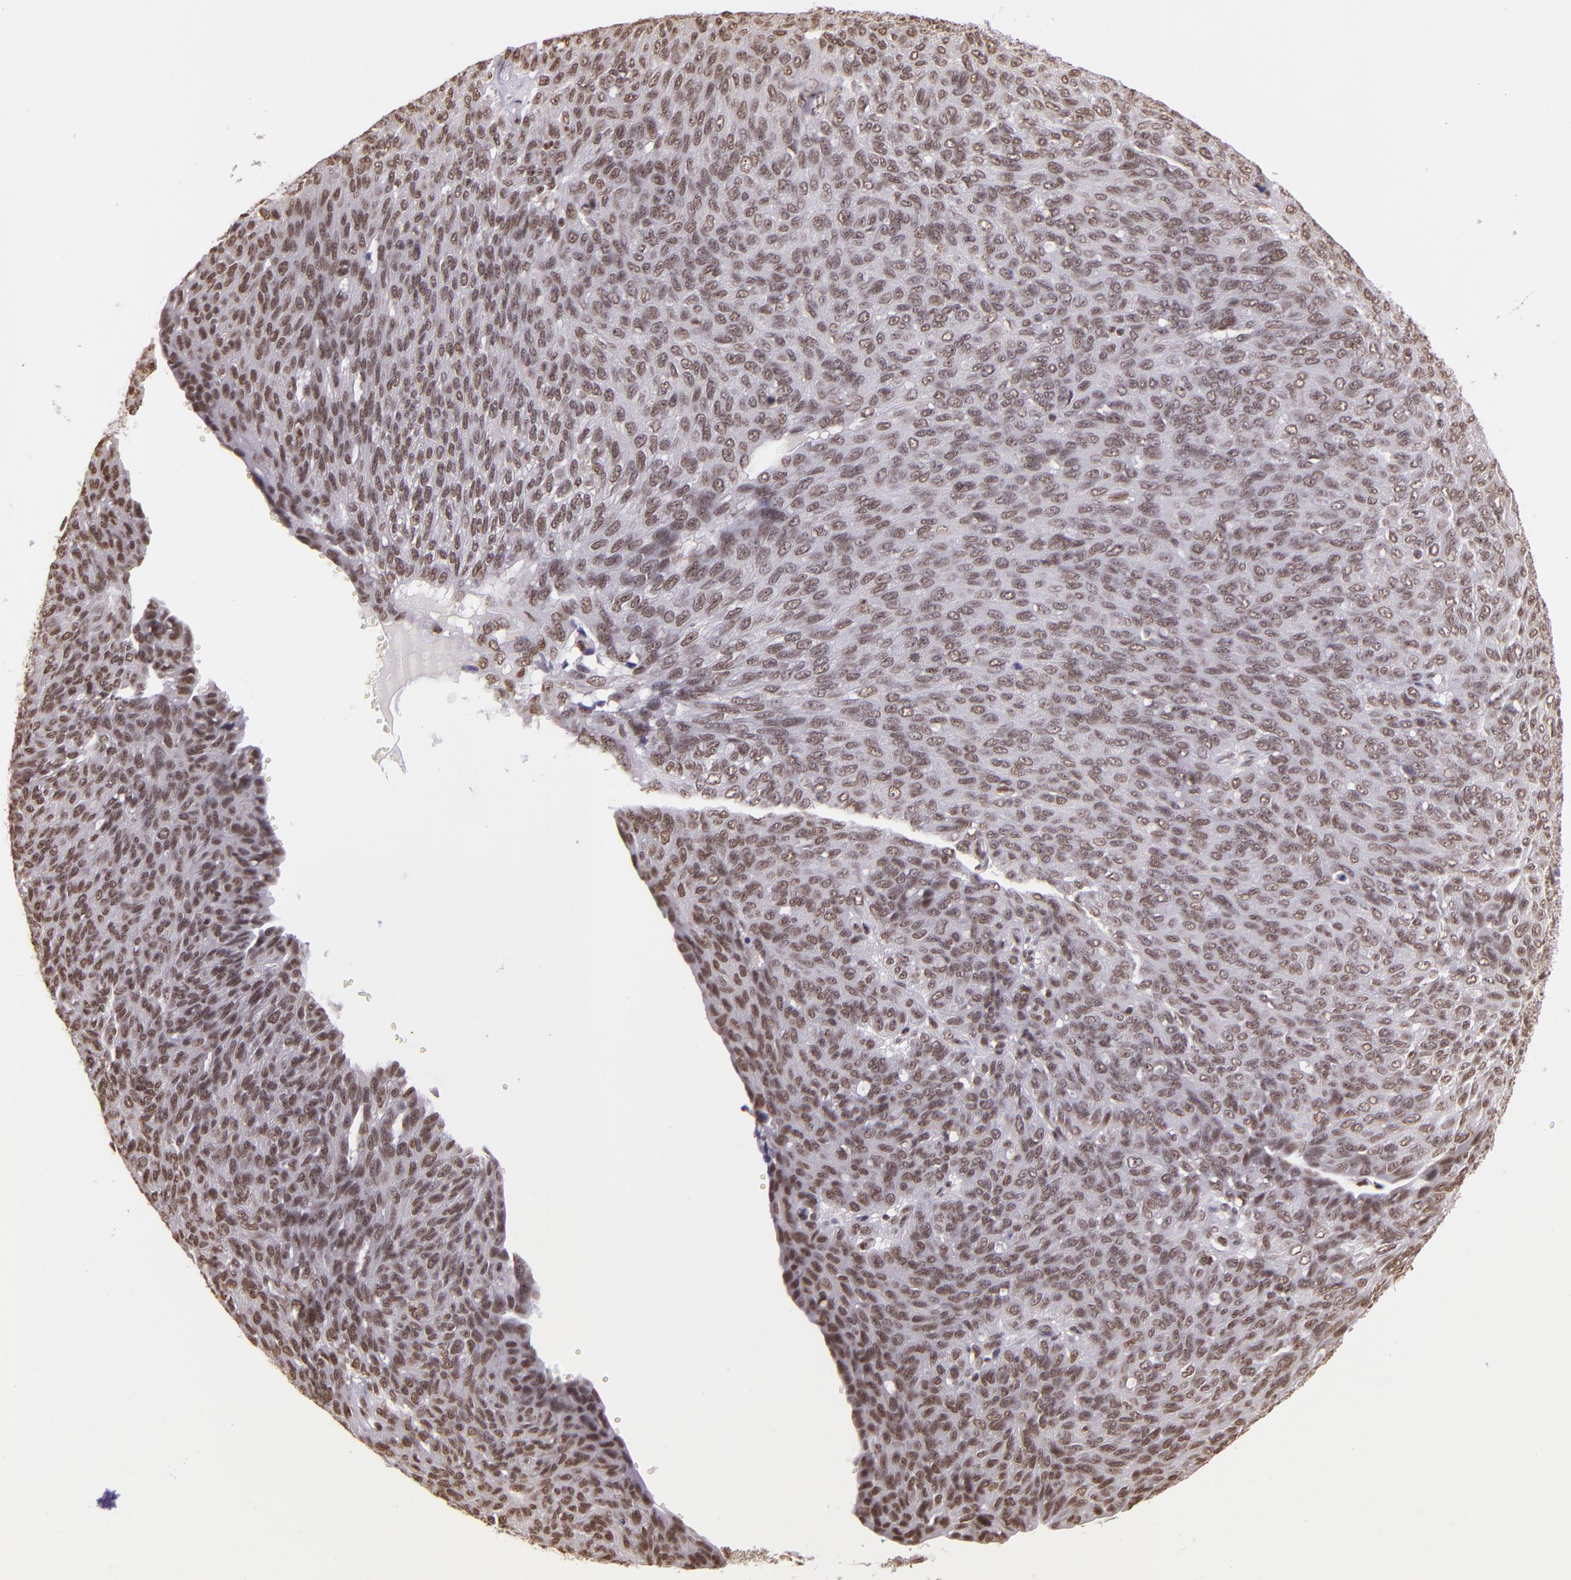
{"staining": {"intensity": "moderate", "quantity": ">75%", "location": "nuclear"}, "tissue": "ovarian cancer", "cell_type": "Tumor cells", "image_type": "cancer", "snomed": [{"axis": "morphology", "description": "Carcinoma, endometroid"}, {"axis": "topography", "description": "Ovary"}], "caption": "The image reveals immunohistochemical staining of ovarian endometroid carcinoma. There is moderate nuclear positivity is present in approximately >75% of tumor cells.", "gene": "USF1", "patient": {"sex": "female", "age": 60}}